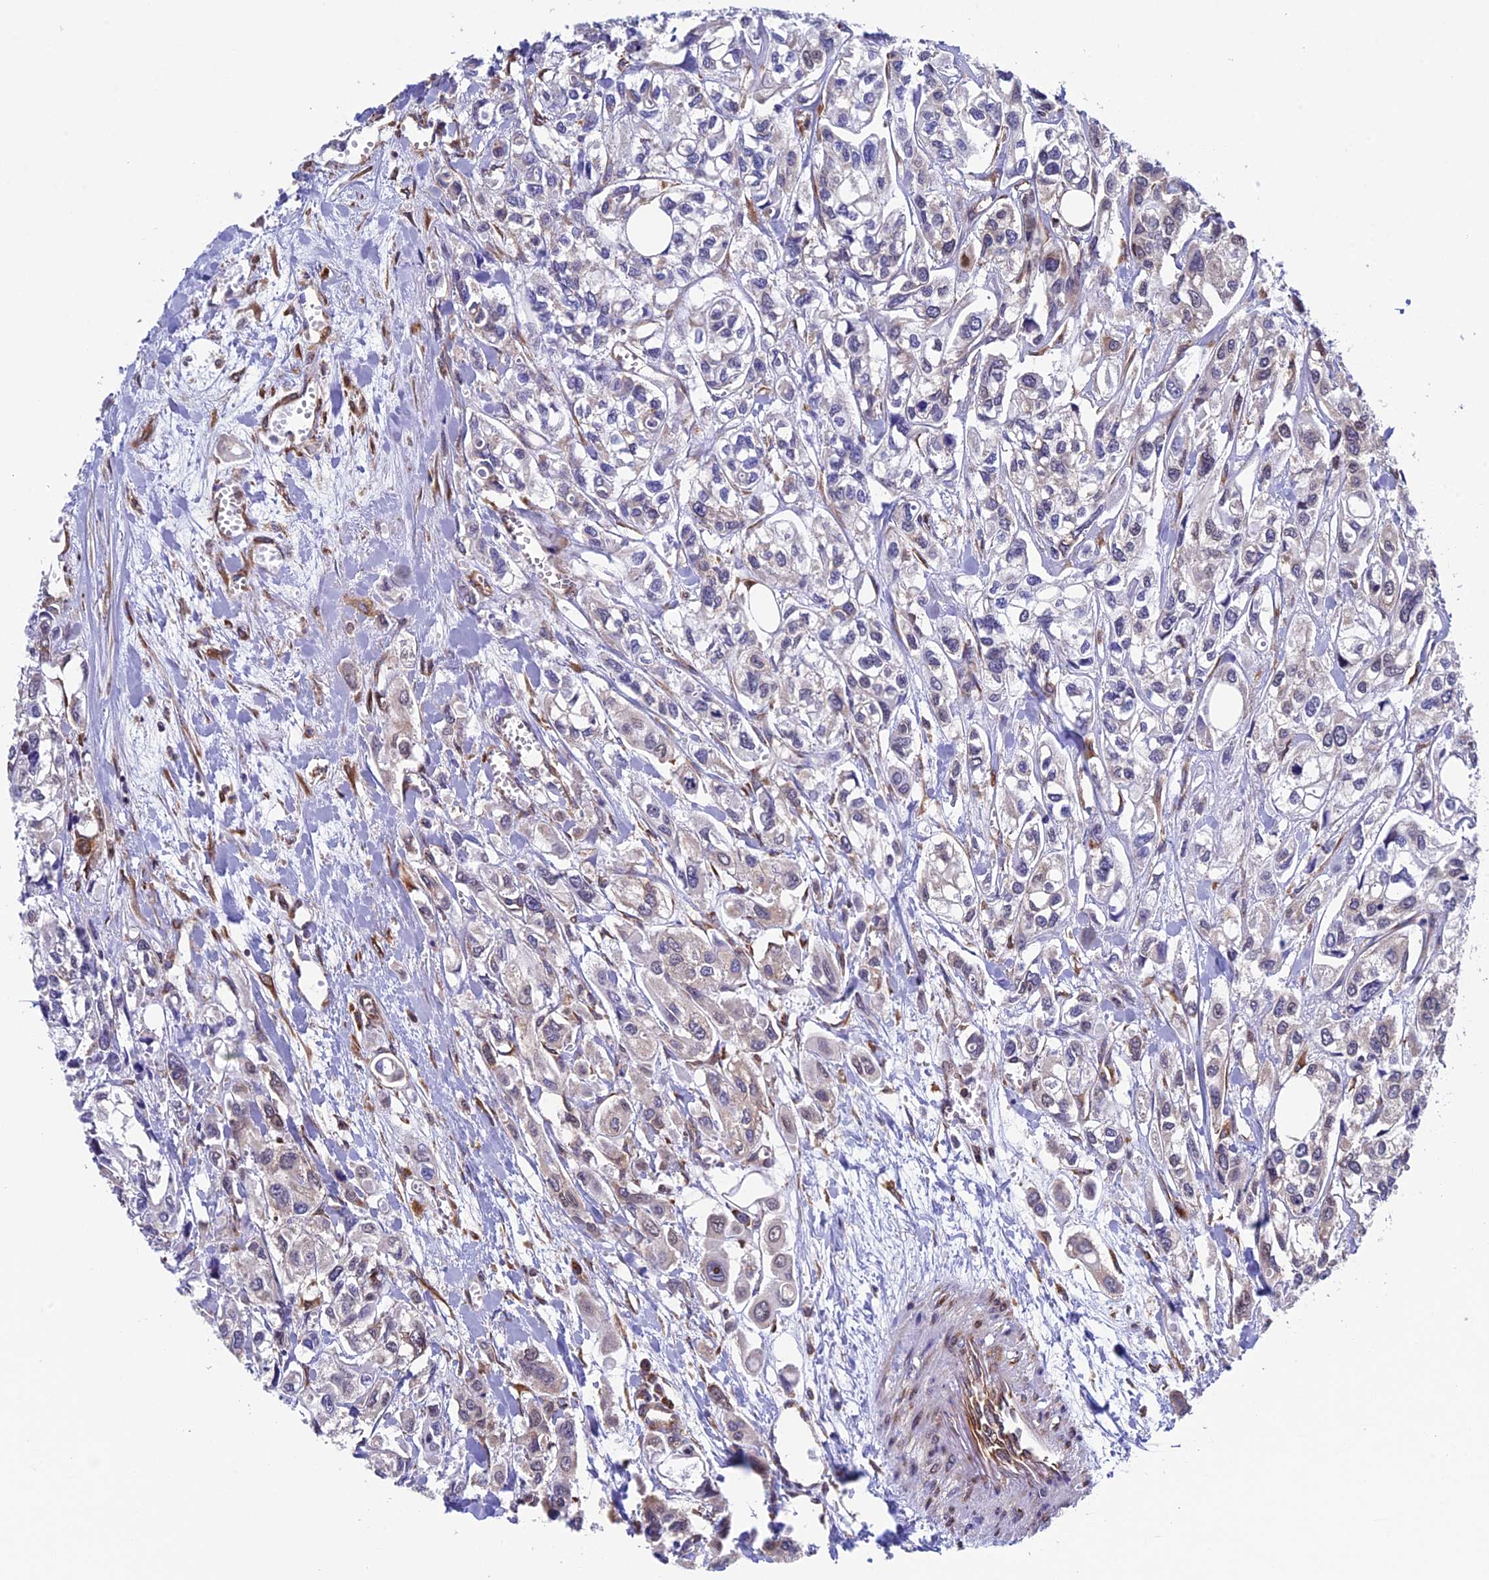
{"staining": {"intensity": "moderate", "quantity": "<25%", "location": "cytoplasmic/membranous"}, "tissue": "urothelial cancer", "cell_type": "Tumor cells", "image_type": "cancer", "snomed": [{"axis": "morphology", "description": "Urothelial carcinoma, High grade"}, {"axis": "topography", "description": "Urinary bladder"}], "caption": "An image of urothelial carcinoma (high-grade) stained for a protein demonstrates moderate cytoplasmic/membranous brown staining in tumor cells. (brown staining indicates protein expression, while blue staining denotes nuclei).", "gene": "SLC9A5", "patient": {"sex": "male", "age": 67}}